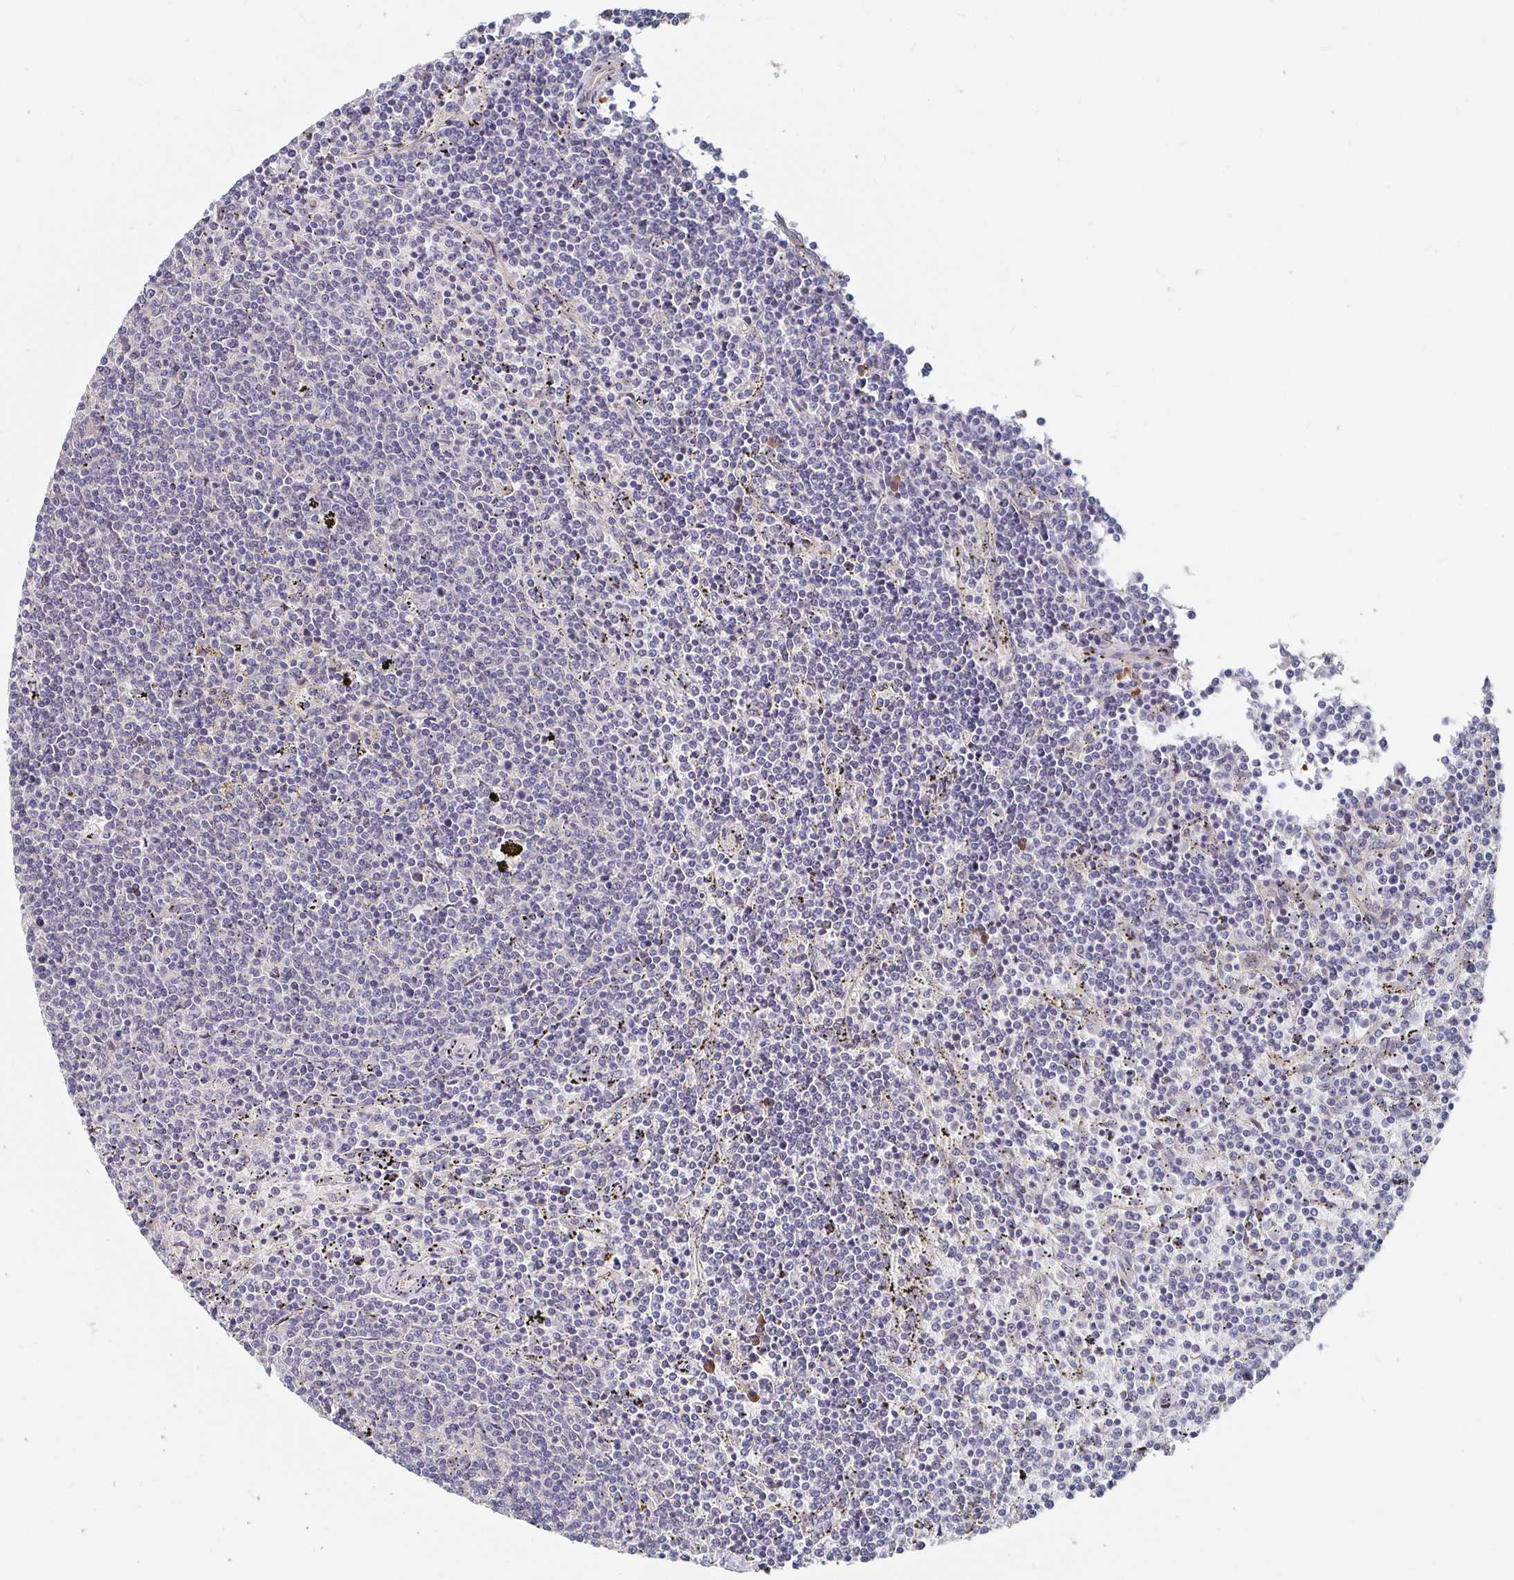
{"staining": {"intensity": "negative", "quantity": "none", "location": "none"}, "tissue": "lymphoma", "cell_type": "Tumor cells", "image_type": "cancer", "snomed": [{"axis": "morphology", "description": "Malignant lymphoma, non-Hodgkin's type, Low grade"}, {"axis": "topography", "description": "Spleen"}], "caption": "The photomicrograph demonstrates no significant expression in tumor cells of malignant lymphoma, non-Hodgkin's type (low-grade).", "gene": "MEIS1", "patient": {"sex": "female", "age": 50}}